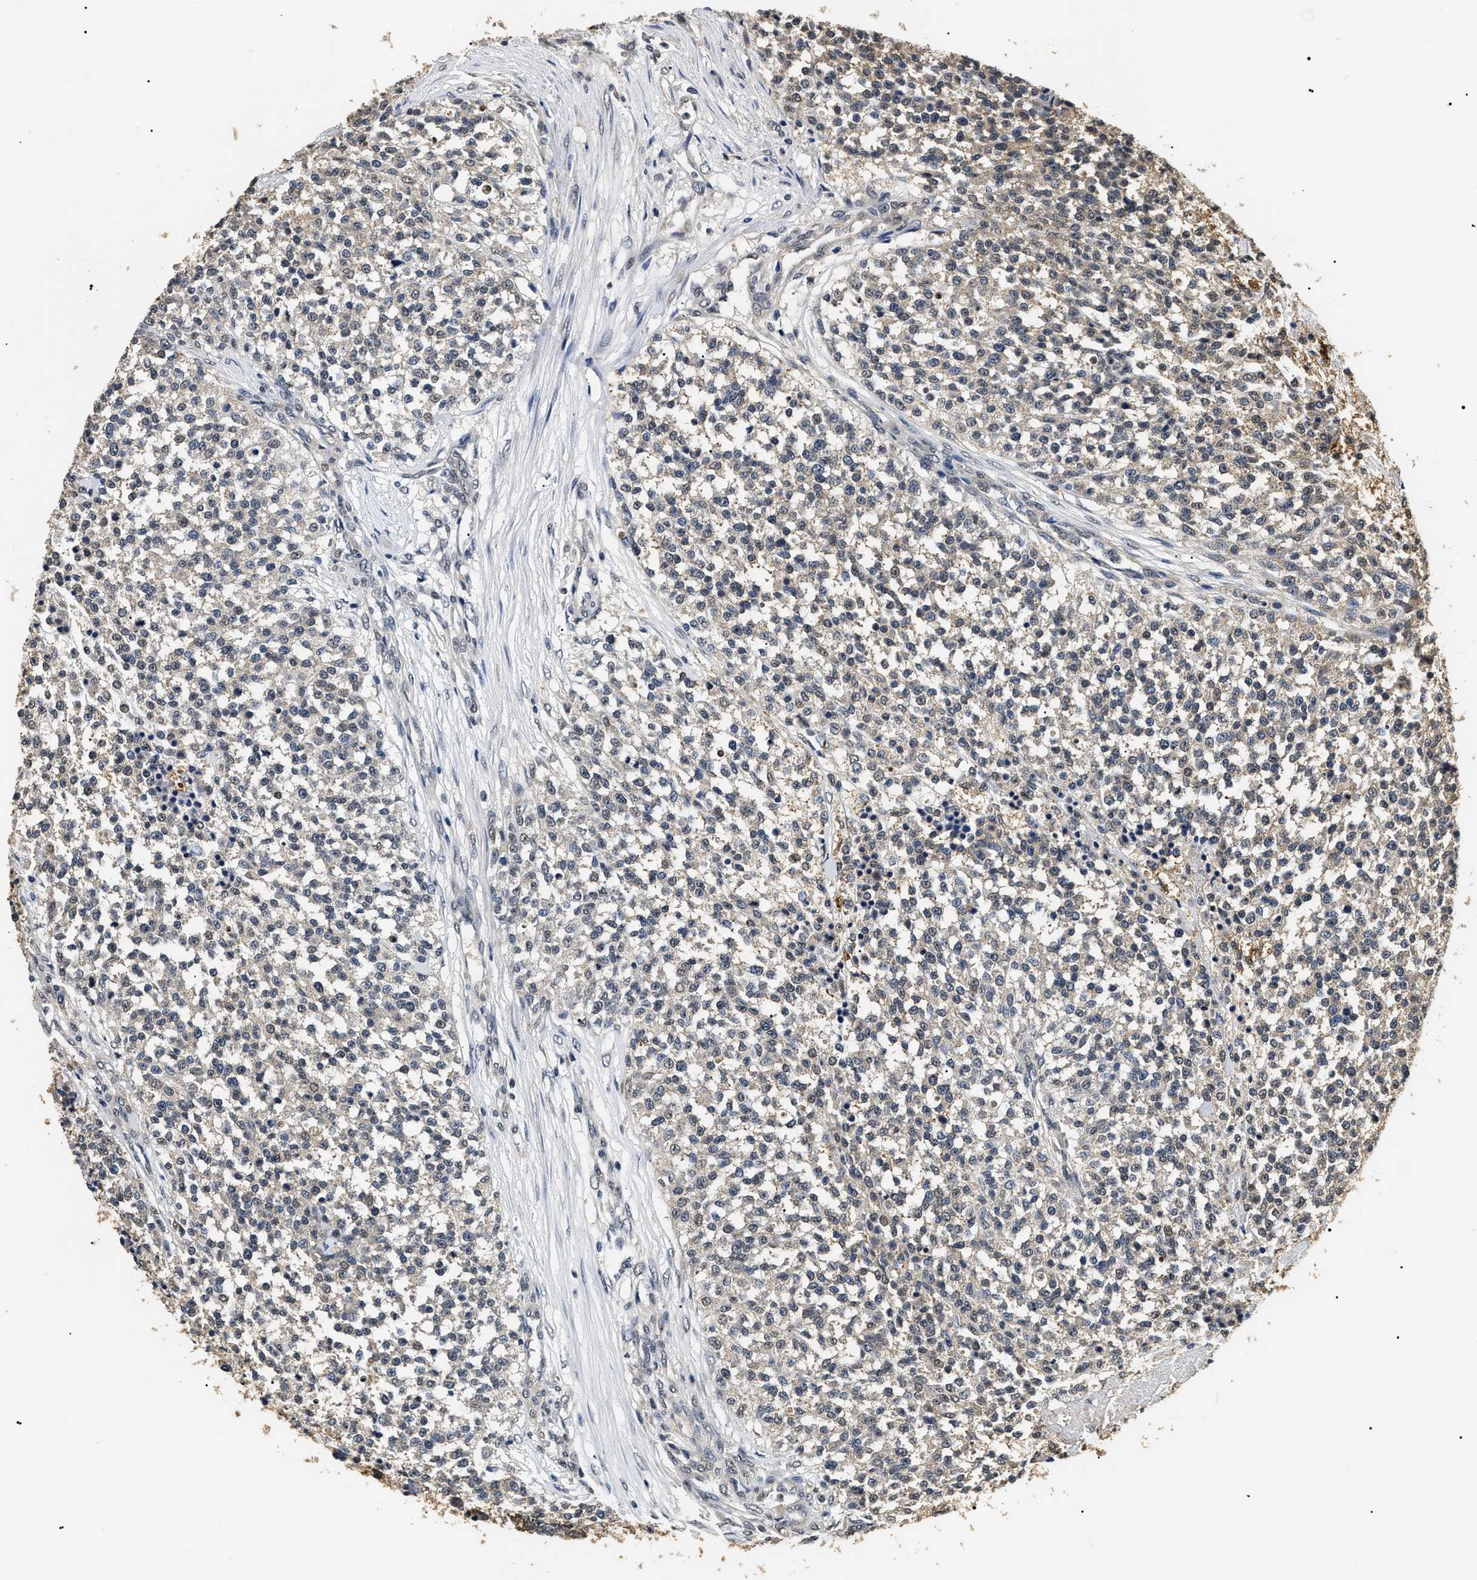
{"staining": {"intensity": "negative", "quantity": "none", "location": "none"}, "tissue": "testis cancer", "cell_type": "Tumor cells", "image_type": "cancer", "snomed": [{"axis": "morphology", "description": "Seminoma, NOS"}, {"axis": "topography", "description": "Testis"}], "caption": "Immunohistochemistry (IHC) micrograph of testis cancer stained for a protein (brown), which reveals no positivity in tumor cells.", "gene": "ANP32E", "patient": {"sex": "male", "age": 59}}